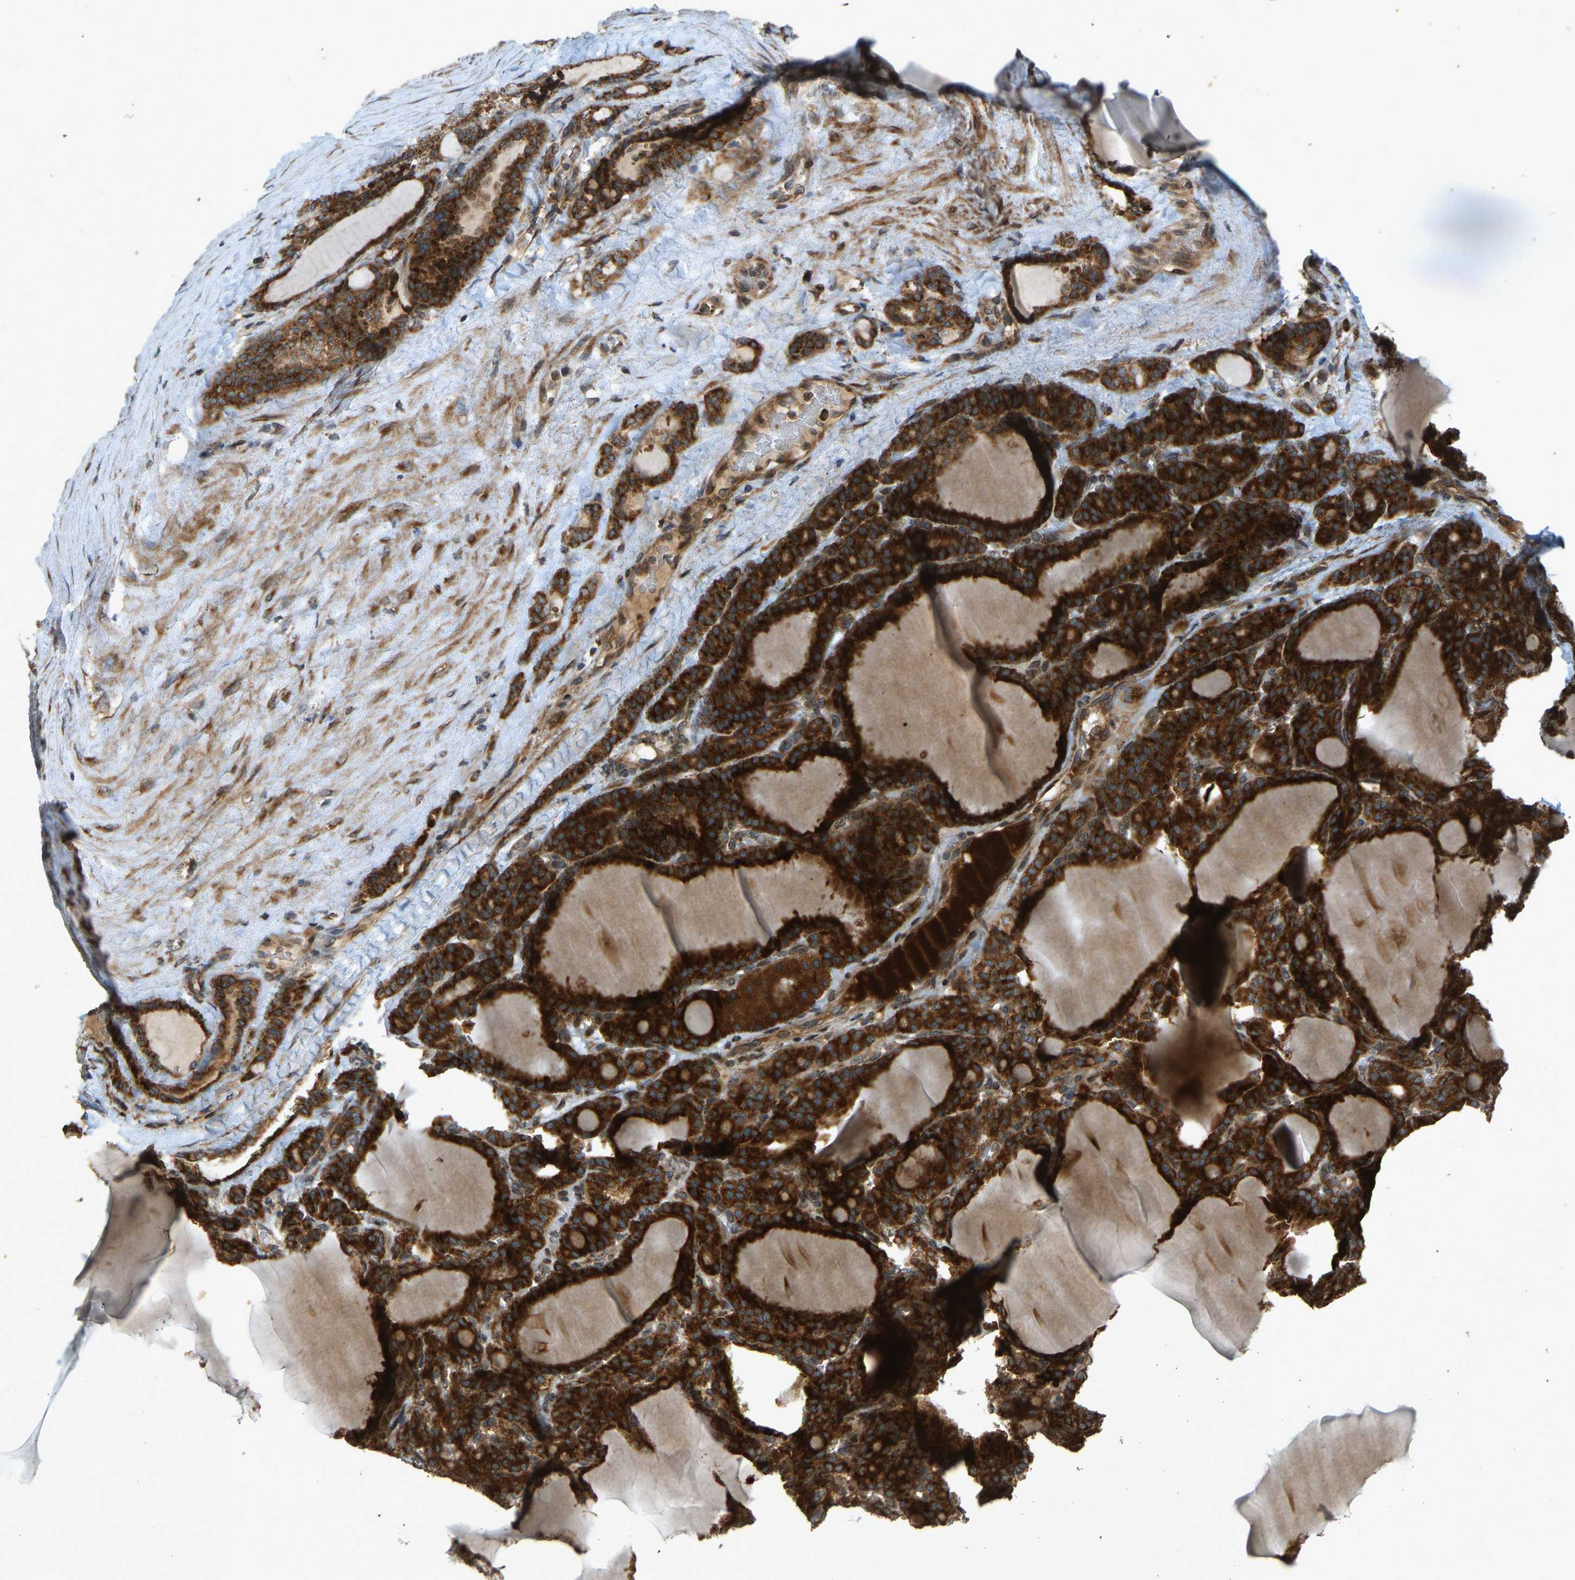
{"staining": {"intensity": "strong", "quantity": ">75%", "location": "cytoplasmic/membranous"}, "tissue": "thyroid gland", "cell_type": "Glandular cells", "image_type": "normal", "snomed": [{"axis": "morphology", "description": "Normal tissue, NOS"}, {"axis": "topography", "description": "Thyroid gland"}], "caption": "An image showing strong cytoplasmic/membranous staining in about >75% of glandular cells in unremarkable thyroid gland, as visualized by brown immunohistochemical staining.", "gene": "RPN2", "patient": {"sex": "female", "age": 28}}